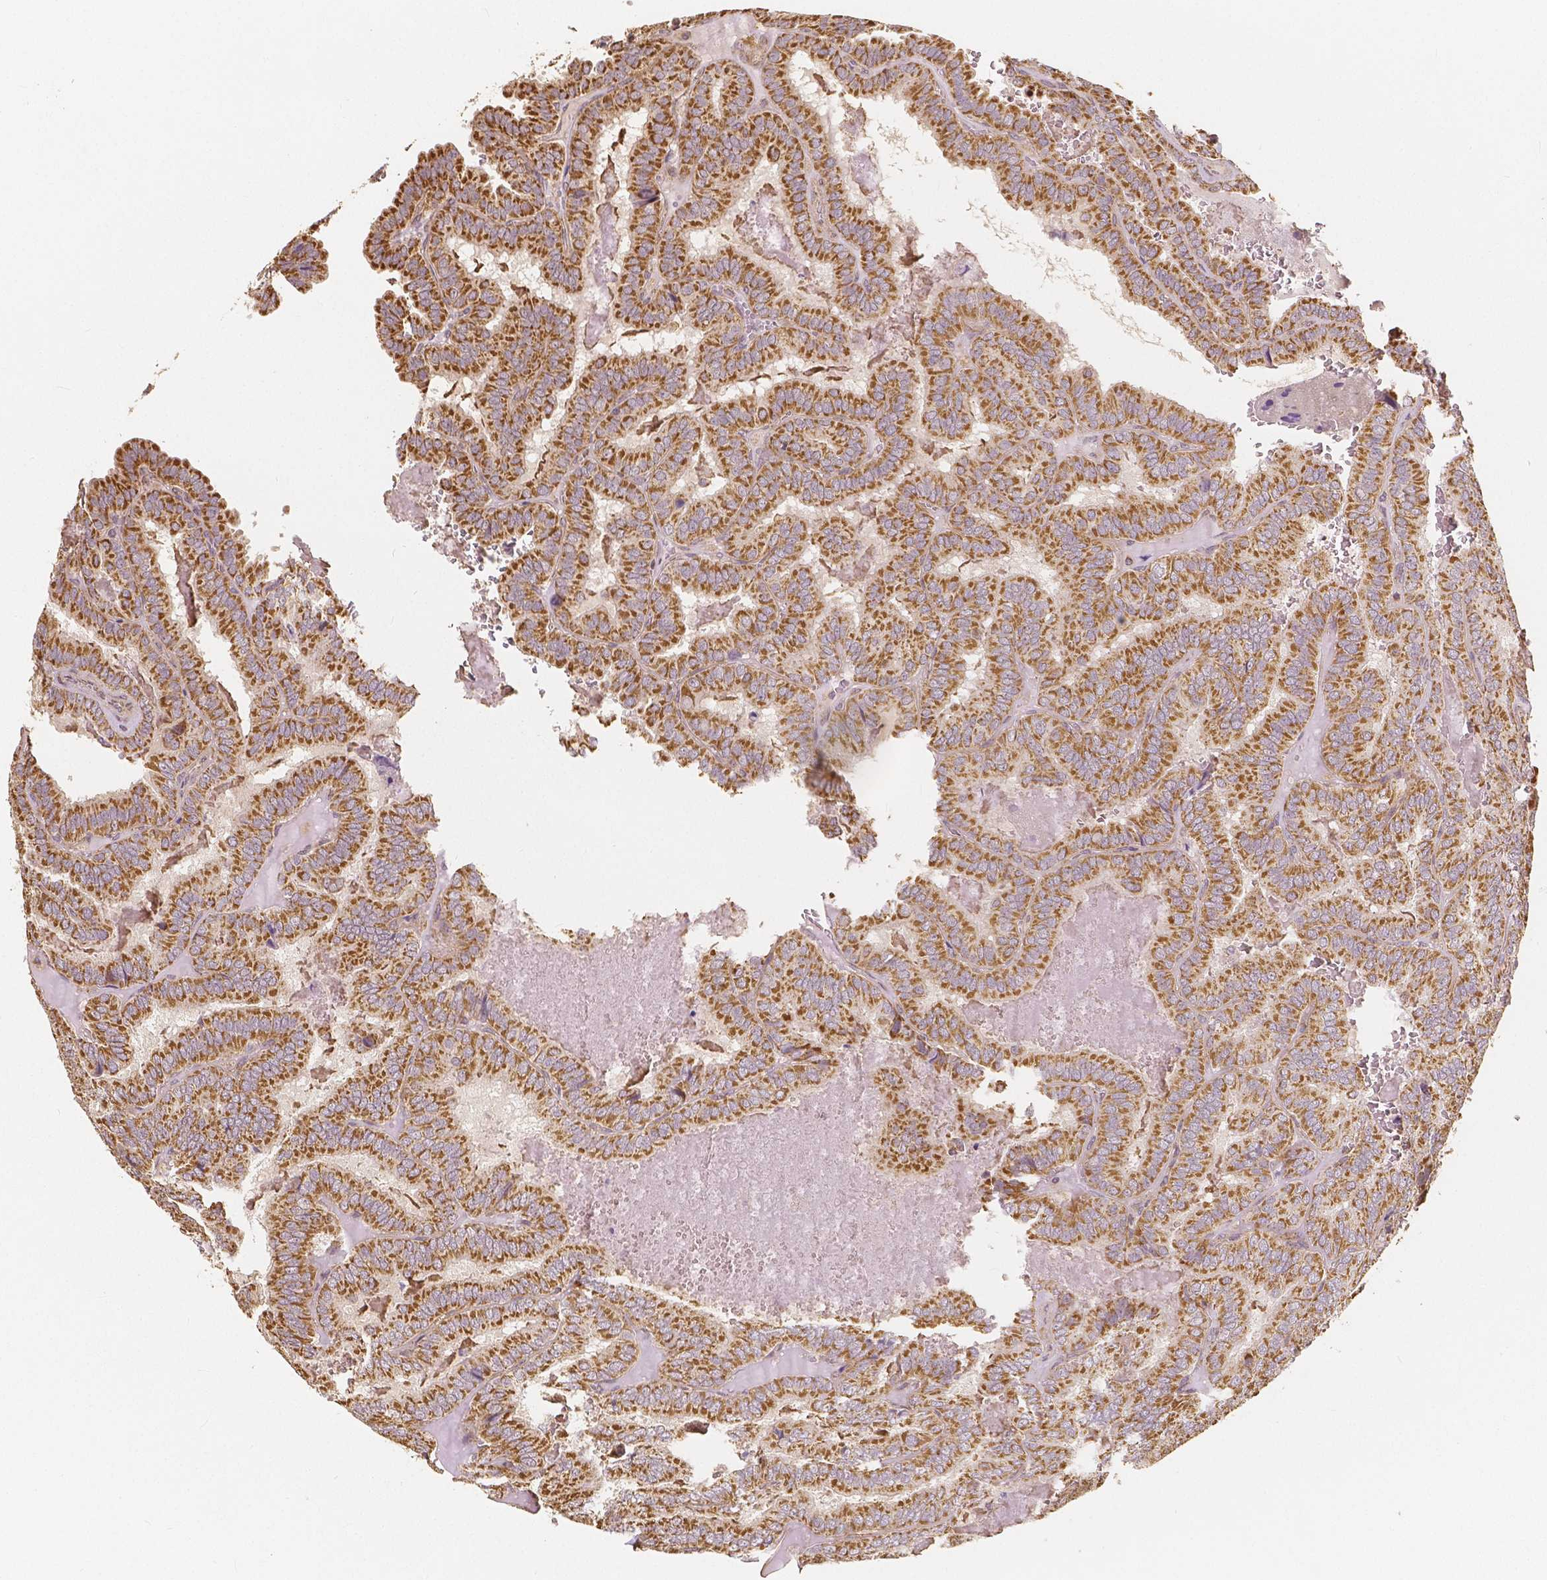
{"staining": {"intensity": "moderate", "quantity": ">75%", "location": "cytoplasmic/membranous"}, "tissue": "thyroid cancer", "cell_type": "Tumor cells", "image_type": "cancer", "snomed": [{"axis": "morphology", "description": "Papillary adenocarcinoma, NOS"}, {"axis": "topography", "description": "Thyroid gland"}], "caption": "Papillary adenocarcinoma (thyroid) stained for a protein exhibits moderate cytoplasmic/membranous positivity in tumor cells.", "gene": "PEX26", "patient": {"sex": "female", "age": 75}}